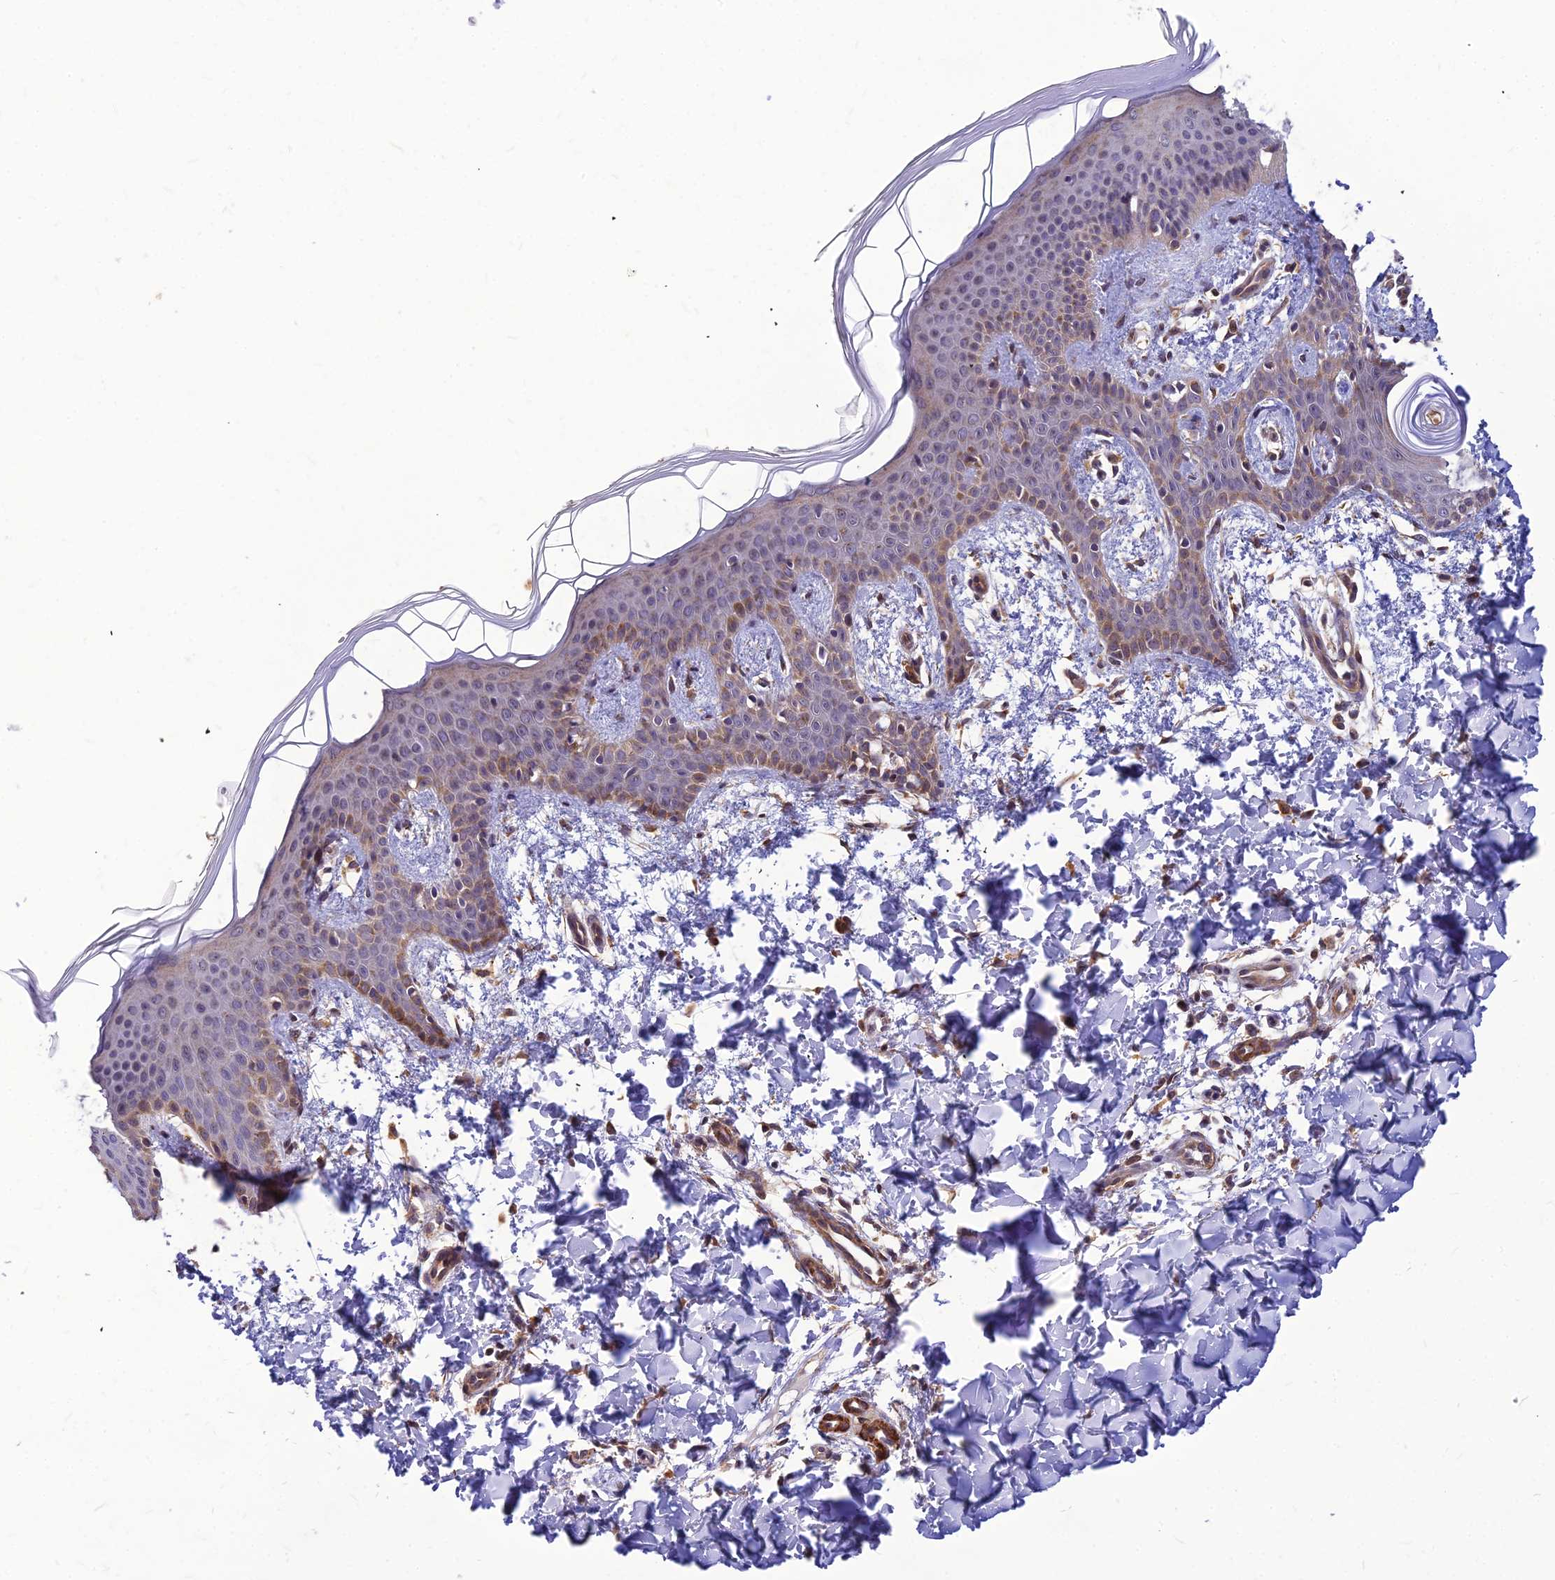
{"staining": {"intensity": "moderate", "quantity": ">75%", "location": "cytoplasmic/membranous"}, "tissue": "skin", "cell_type": "Fibroblasts", "image_type": "normal", "snomed": [{"axis": "morphology", "description": "Normal tissue, NOS"}, {"axis": "topography", "description": "Skin"}], "caption": "Fibroblasts exhibit medium levels of moderate cytoplasmic/membranous positivity in about >75% of cells in normal human skin.", "gene": "LEKR1", "patient": {"sex": "male", "age": 36}}